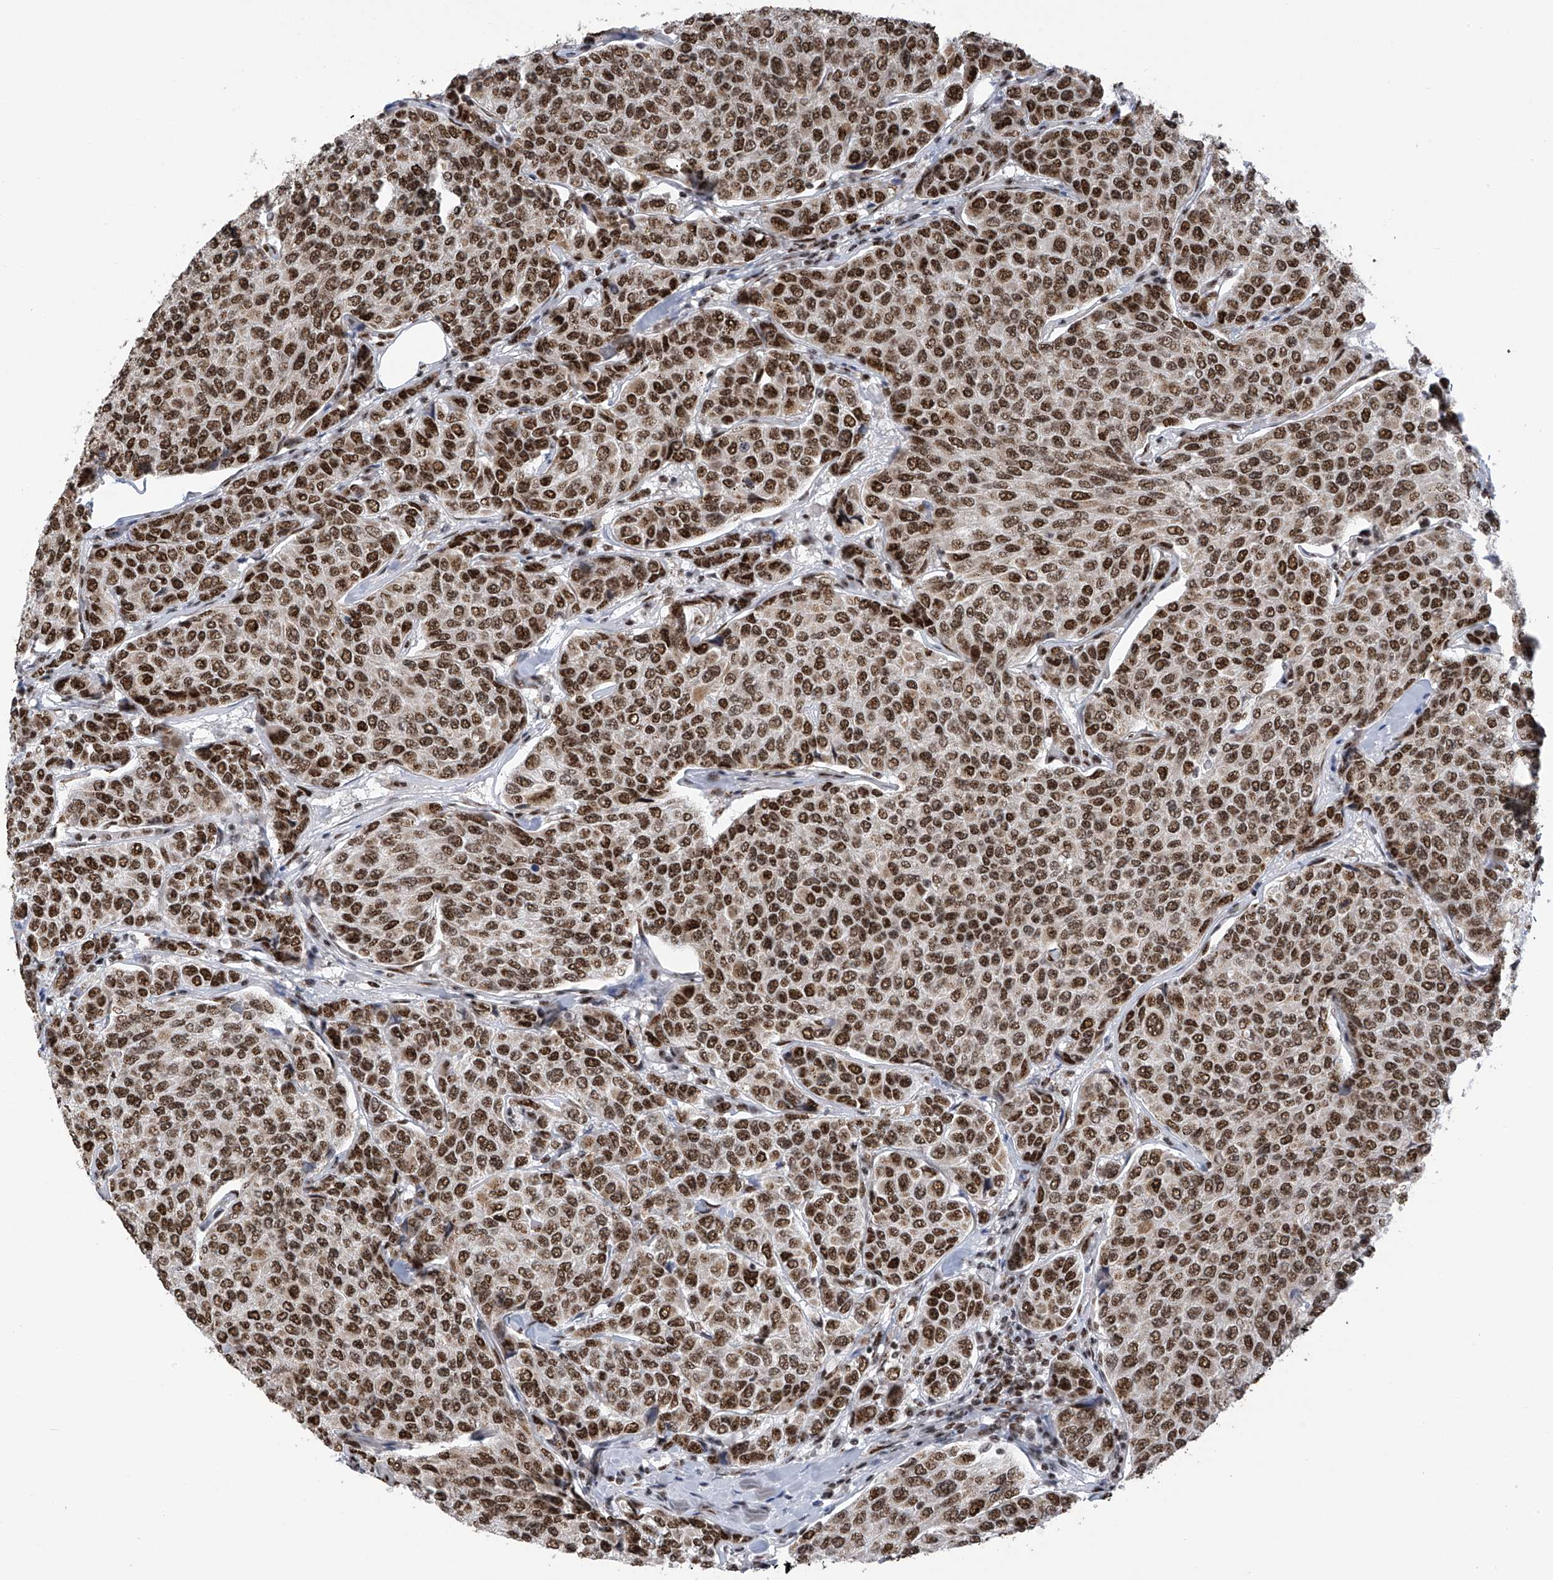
{"staining": {"intensity": "strong", "quantity": ">75%", "location": "nuclear"}, "tissue": "breast cancer", "cell_type": "Tumor cells", "image_type": "cancer", "snomed": [{"axis": "morphology", "description": "Duct carcinoma"}, {"axis": "topography", "description": "Breast"}], "caption": "Immunohistochemical staining of human breast infiltrating ductal carcinoma demonstrates high levels of strong nuclear staining in approximately >75% of tumor cells.", "gene": "APLF", "patient": {"sex": "female", "age": 55}}